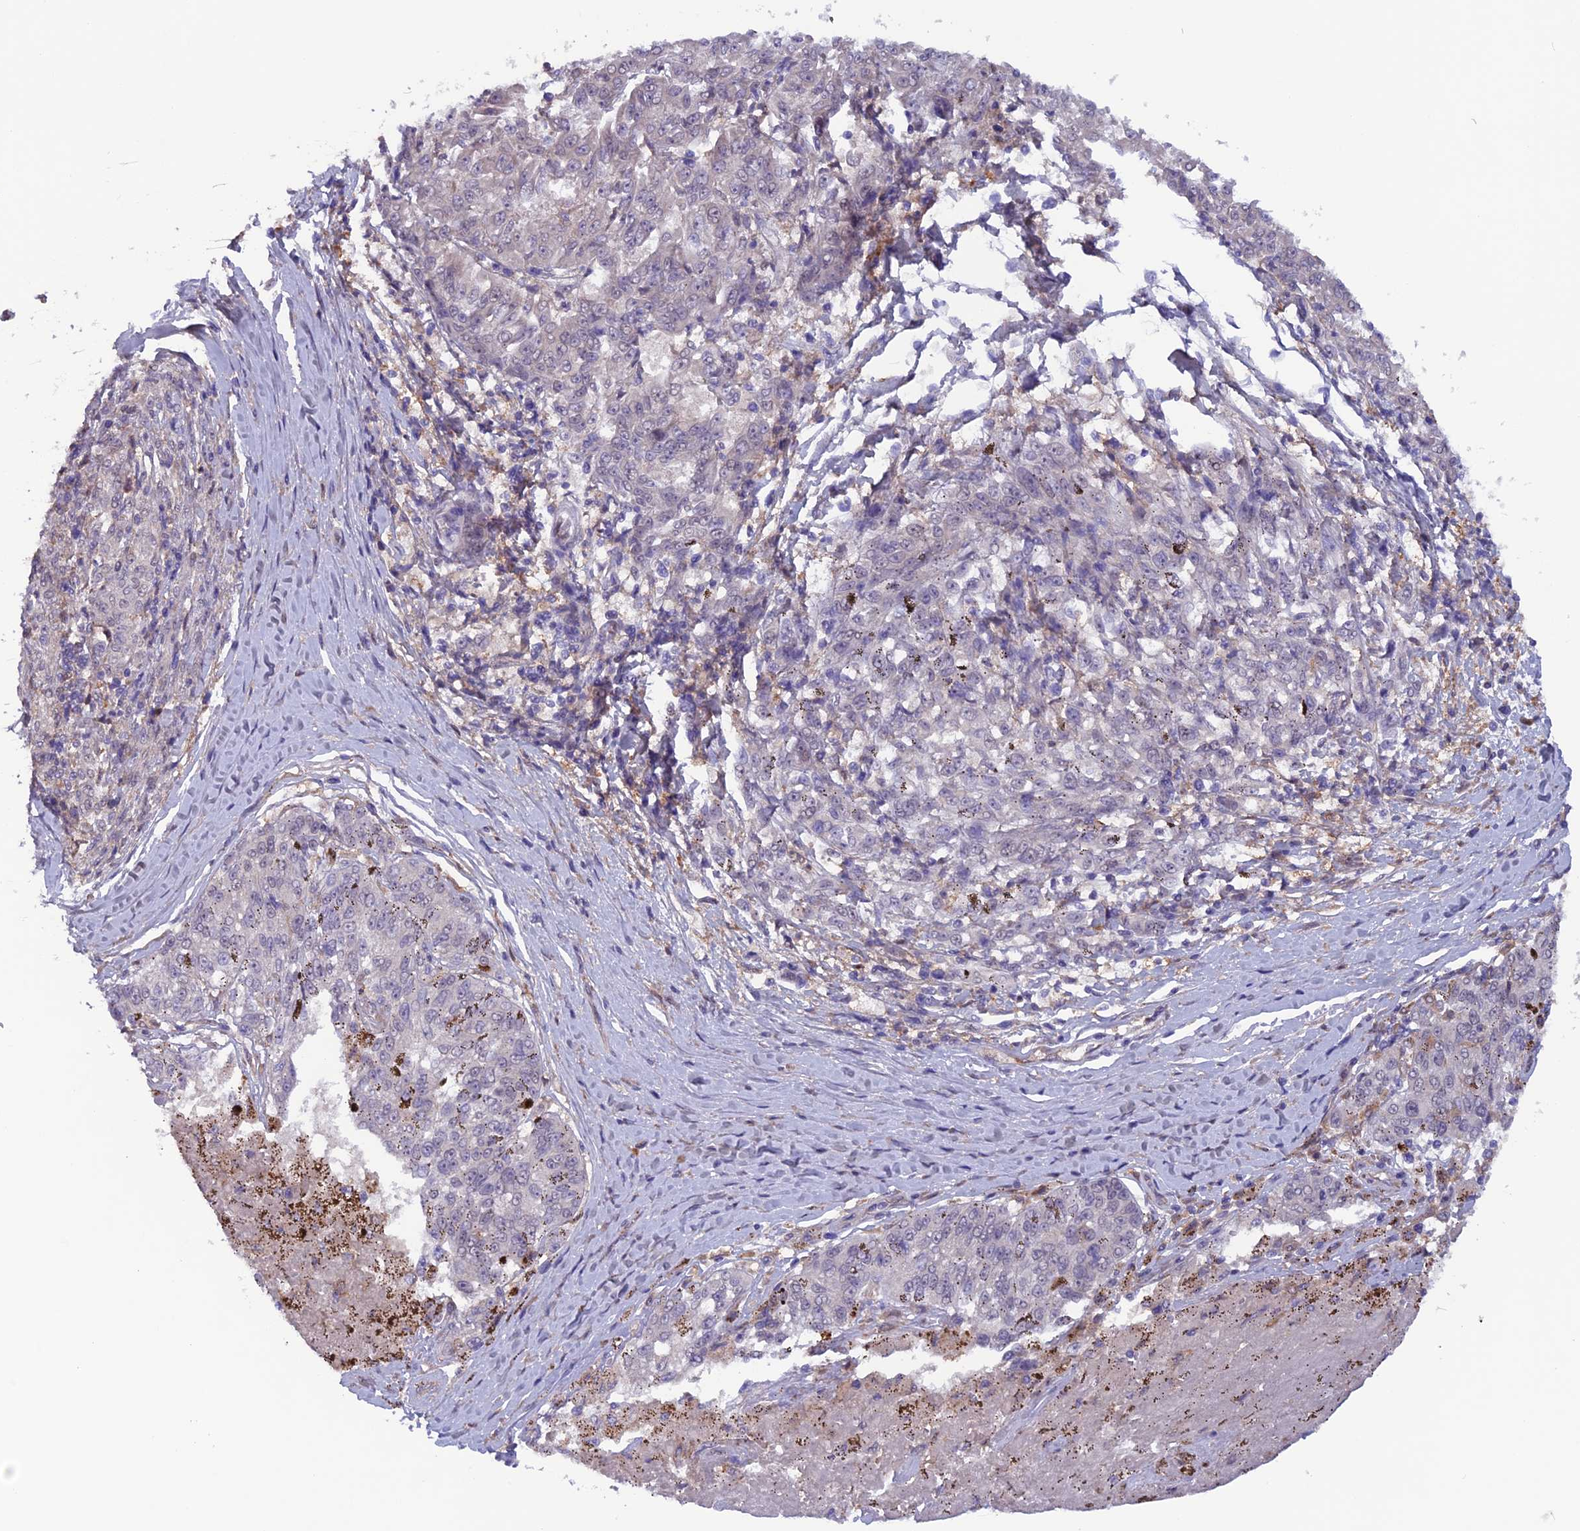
{"staining": {"intensity": "negative", "quantity": "none", "location": "none"}, "tissue": "melanoma", "cell_type": "Tumor cells", "image_type": "cancer", "snomed": [{"axis": "morphology", "description": "Malignant melanoma, NOS"}, {"axis": "topography", "description": "Skin"}], "caption": "DAB immunohistochemical staining of malignant melanoma reveals no significant expression in tumor cells. (Brightfield microscopy of DAB immunohistochemistry (IHC) at high magnification).", "gene": "MAST2", "patient": {"sex": "female", "age": 72}}